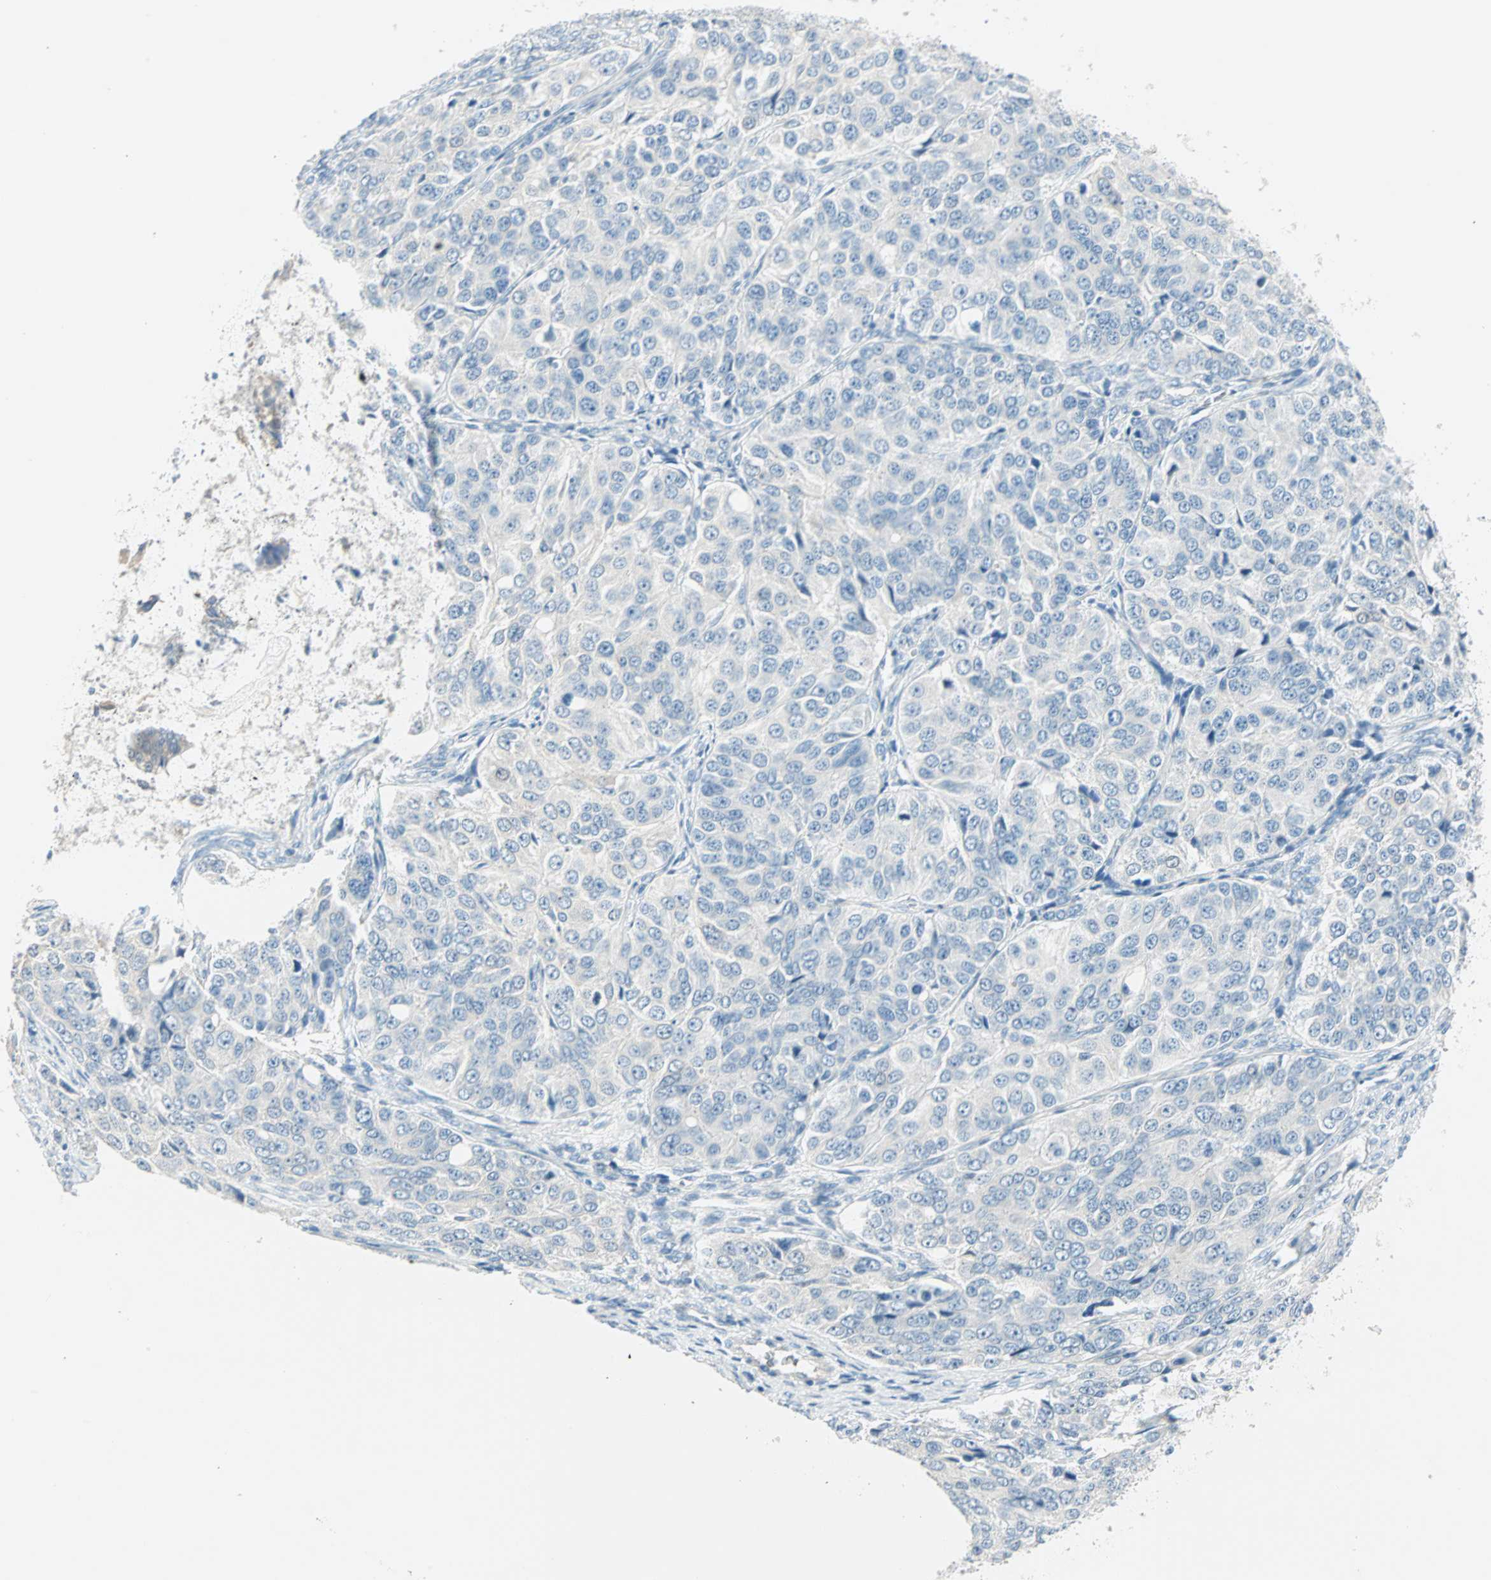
{"staining": {"intensity": "negative", "quantity": "none", "location": "none"}, "tissue": "ovarian cancer", "cell_type": "Tumor cells", "image_type": "cancer", "snomed": [{"axis": "morphology", "description": "Carcinoma, endometroid"}, {"axis": "topography", "description": "Ovary"}], "caption": "Ovarian cancer (endometroid carcinoma) was stained to show a protein in brown. There is no significant positivity in tumor cells.", "gene": "SULT1C2", "patient": {"sex": "female", "age": 51}}